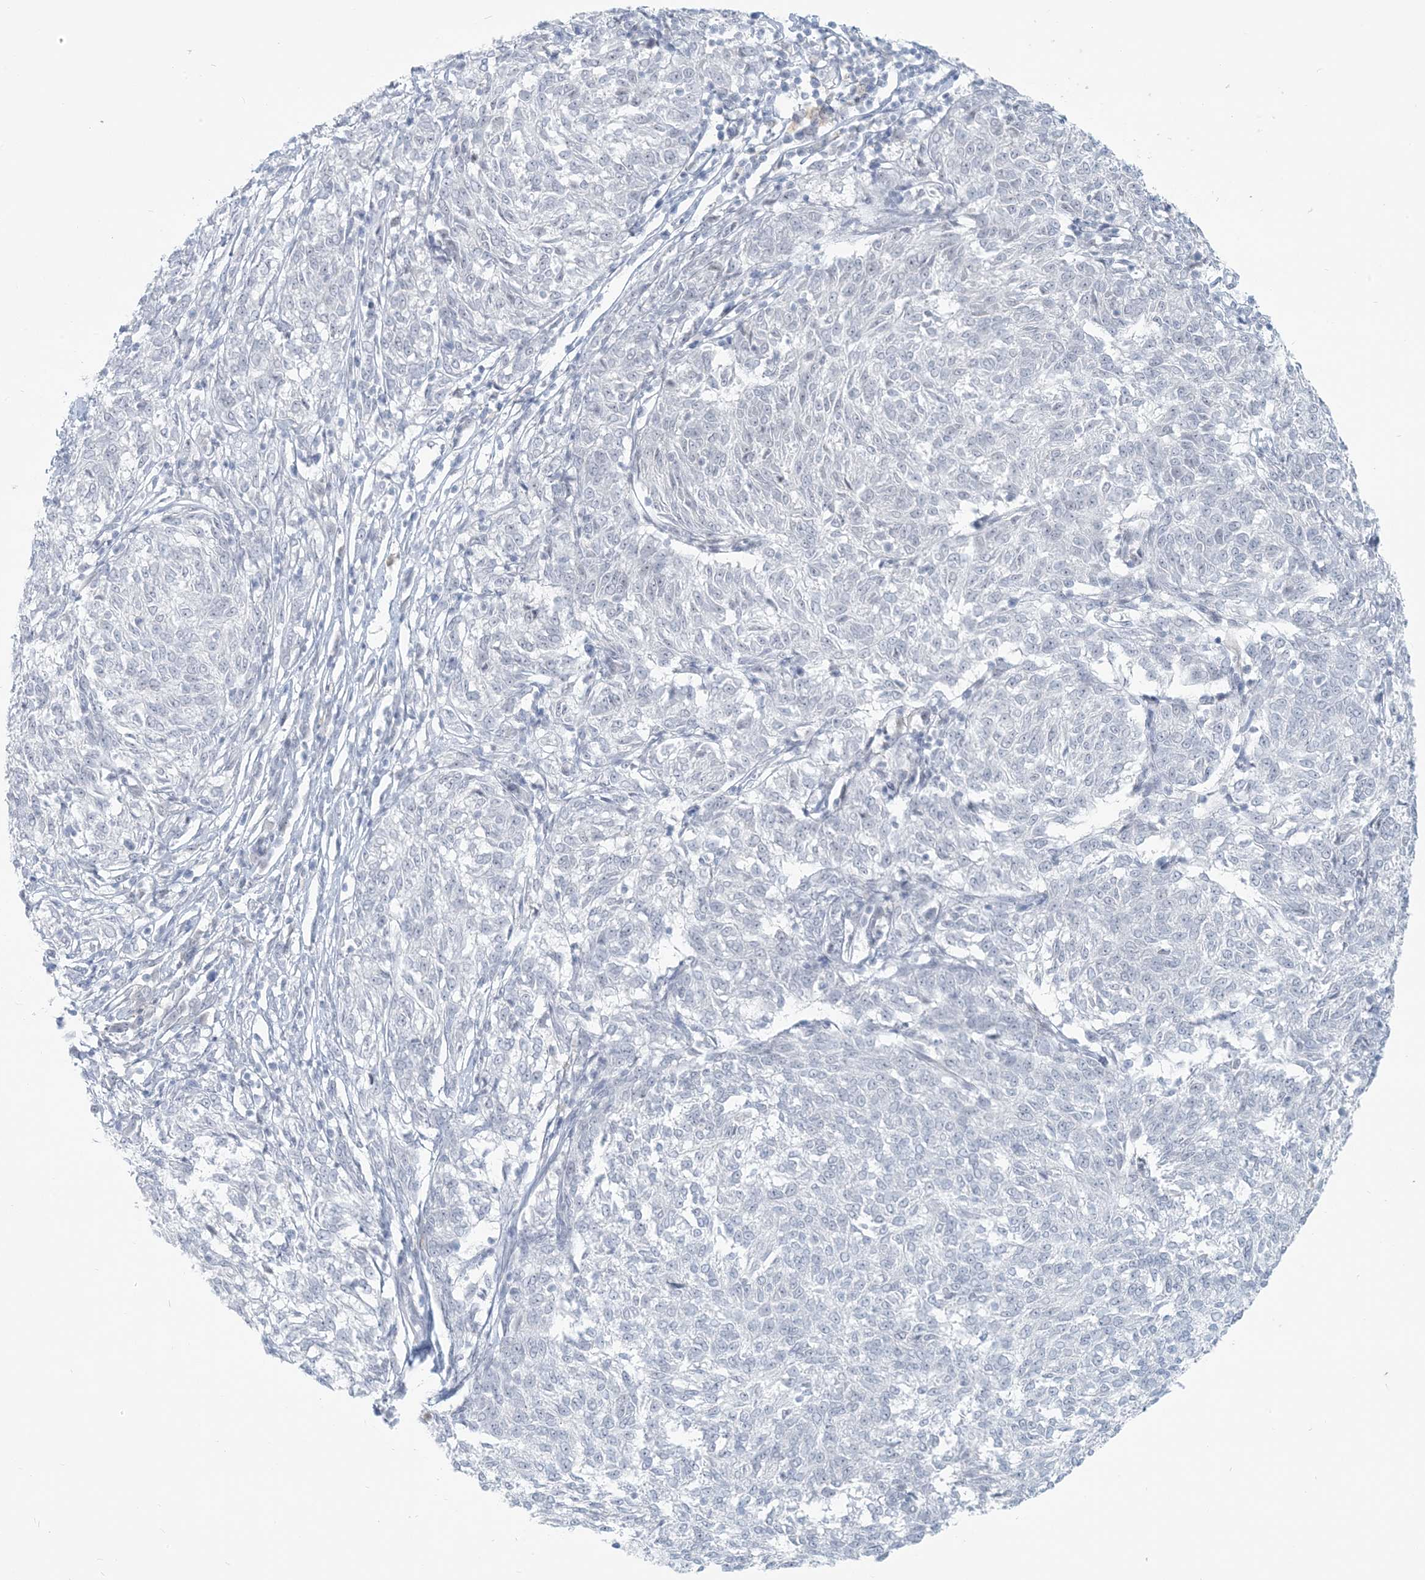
{"staining": {"intensity": "negative", "quantity": "none", "location": "none"}, "tissue": "melanoma", "cell_type": "Tumor cells", "image_type": "cancer", "snomed": [{"axis": "morphology", "description": "Malignant melanoma, NOS"}, {"axis": "topography", "description": "Skin"}], "caption": "A micrograph of malignant melanoma stained for a protein exhibits no brown staining in tumor cells.", "gene": "SCML1", "patient": {"sex": "female", "age": 72}}